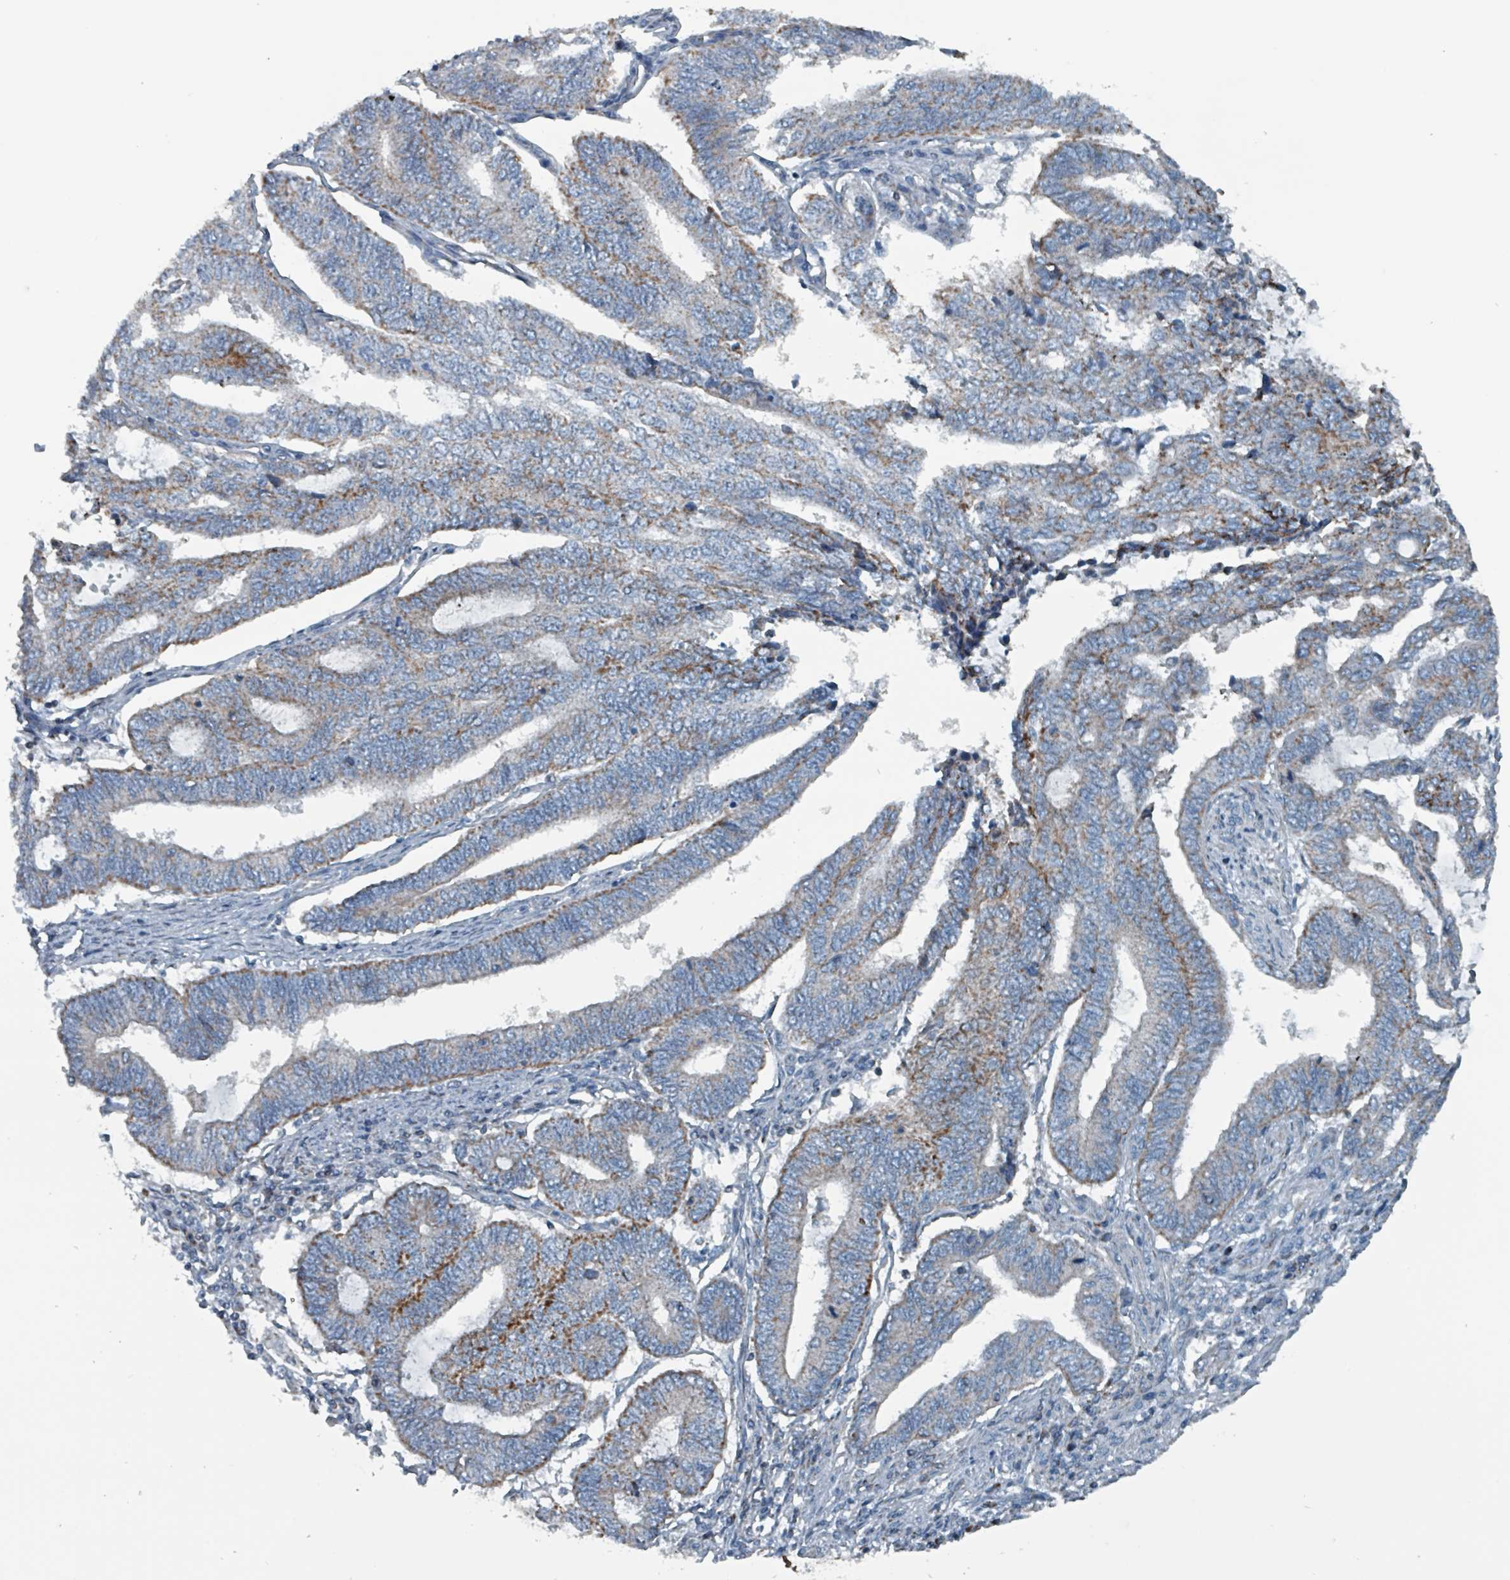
{"staining": {"intensity": "negative", "quantity": "none", "location": "none"}, "tissue": "endometrial cancer", "cell_type": "Tumor cells", "image_type": "cancer", "snomed": [{"axis": "morphology", "description": "Adenocarcinoma, NOS"}, {"axis": "topography", "description": "Uterus"}, {"axis": "topography", "description": "Endometrium"}], "caption": "Immunohistochemistry micrograph of neoplastic tissue: endometrial cancer (adenocarcinoma) stained with DAB (3,3'-diaminobenzidine) exhibits no significant protein staining in tumor cells.", "gene": "ABHD18", "patient": {"sex": "female", "age": 70}}